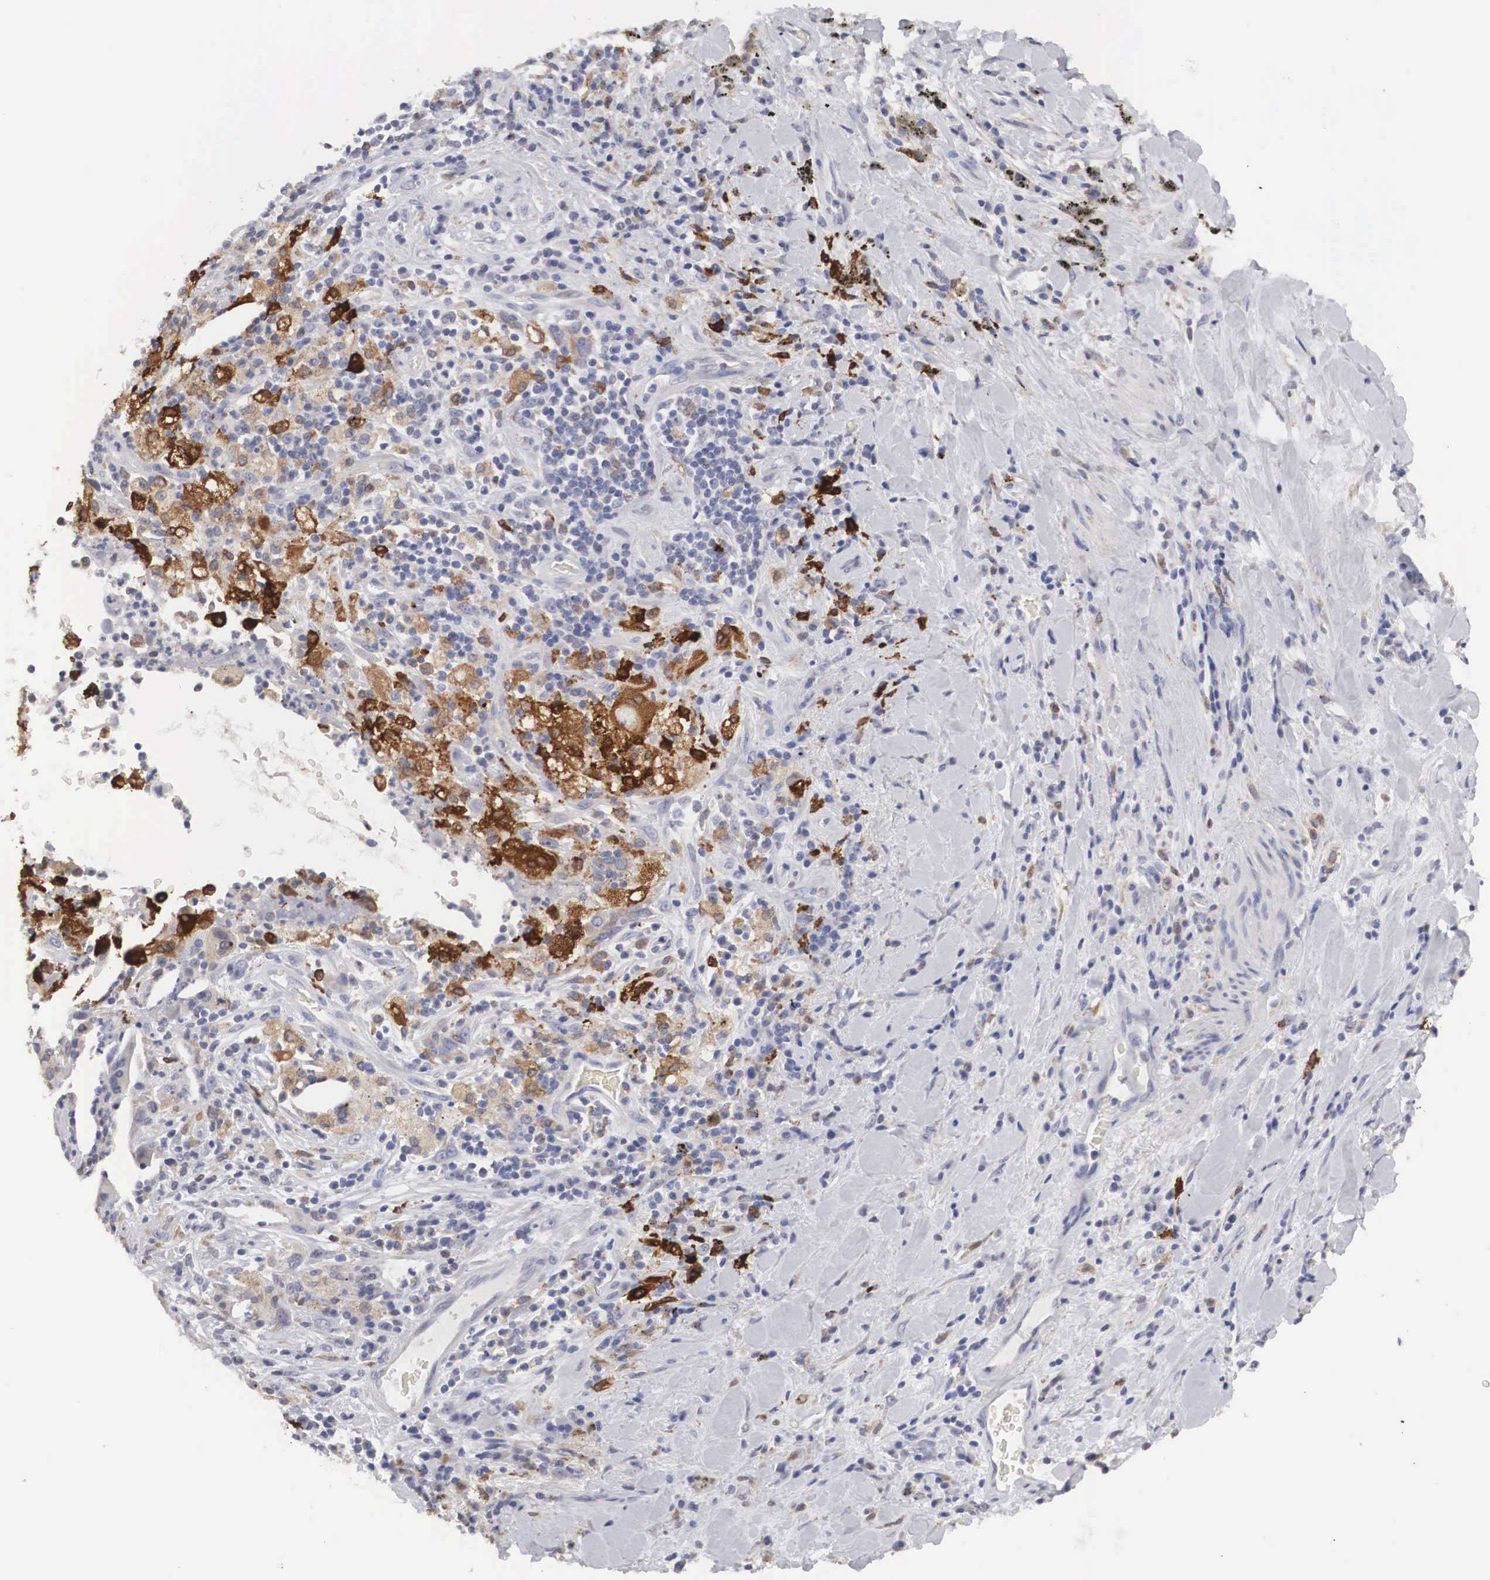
{"staining": {"intensity": "weak", "quantity": "25%-75%", "location": "cytoplasmic/membranous"}, "tissue": "lung cancer", "cell_type": "Tumor cells", "image_type": "cancer", "snomed": [{"axis": "morphology", "description": "Squamous cell carcinoma, NOS"}, {"axis": "topography", "description": "Lung"}], "caption": "Lung cancer (squamous cell carcinoma) tissue demonstrates weak cytoplasmic/membranous staining in approximately 25%-75% of tumor cells (DAB (3,3'-diaminobenzidine) = brown stain, brightfield microscopy at high magnification).", "gene": "HMOX1", "patient": {"sex": "male", "age": 64}}